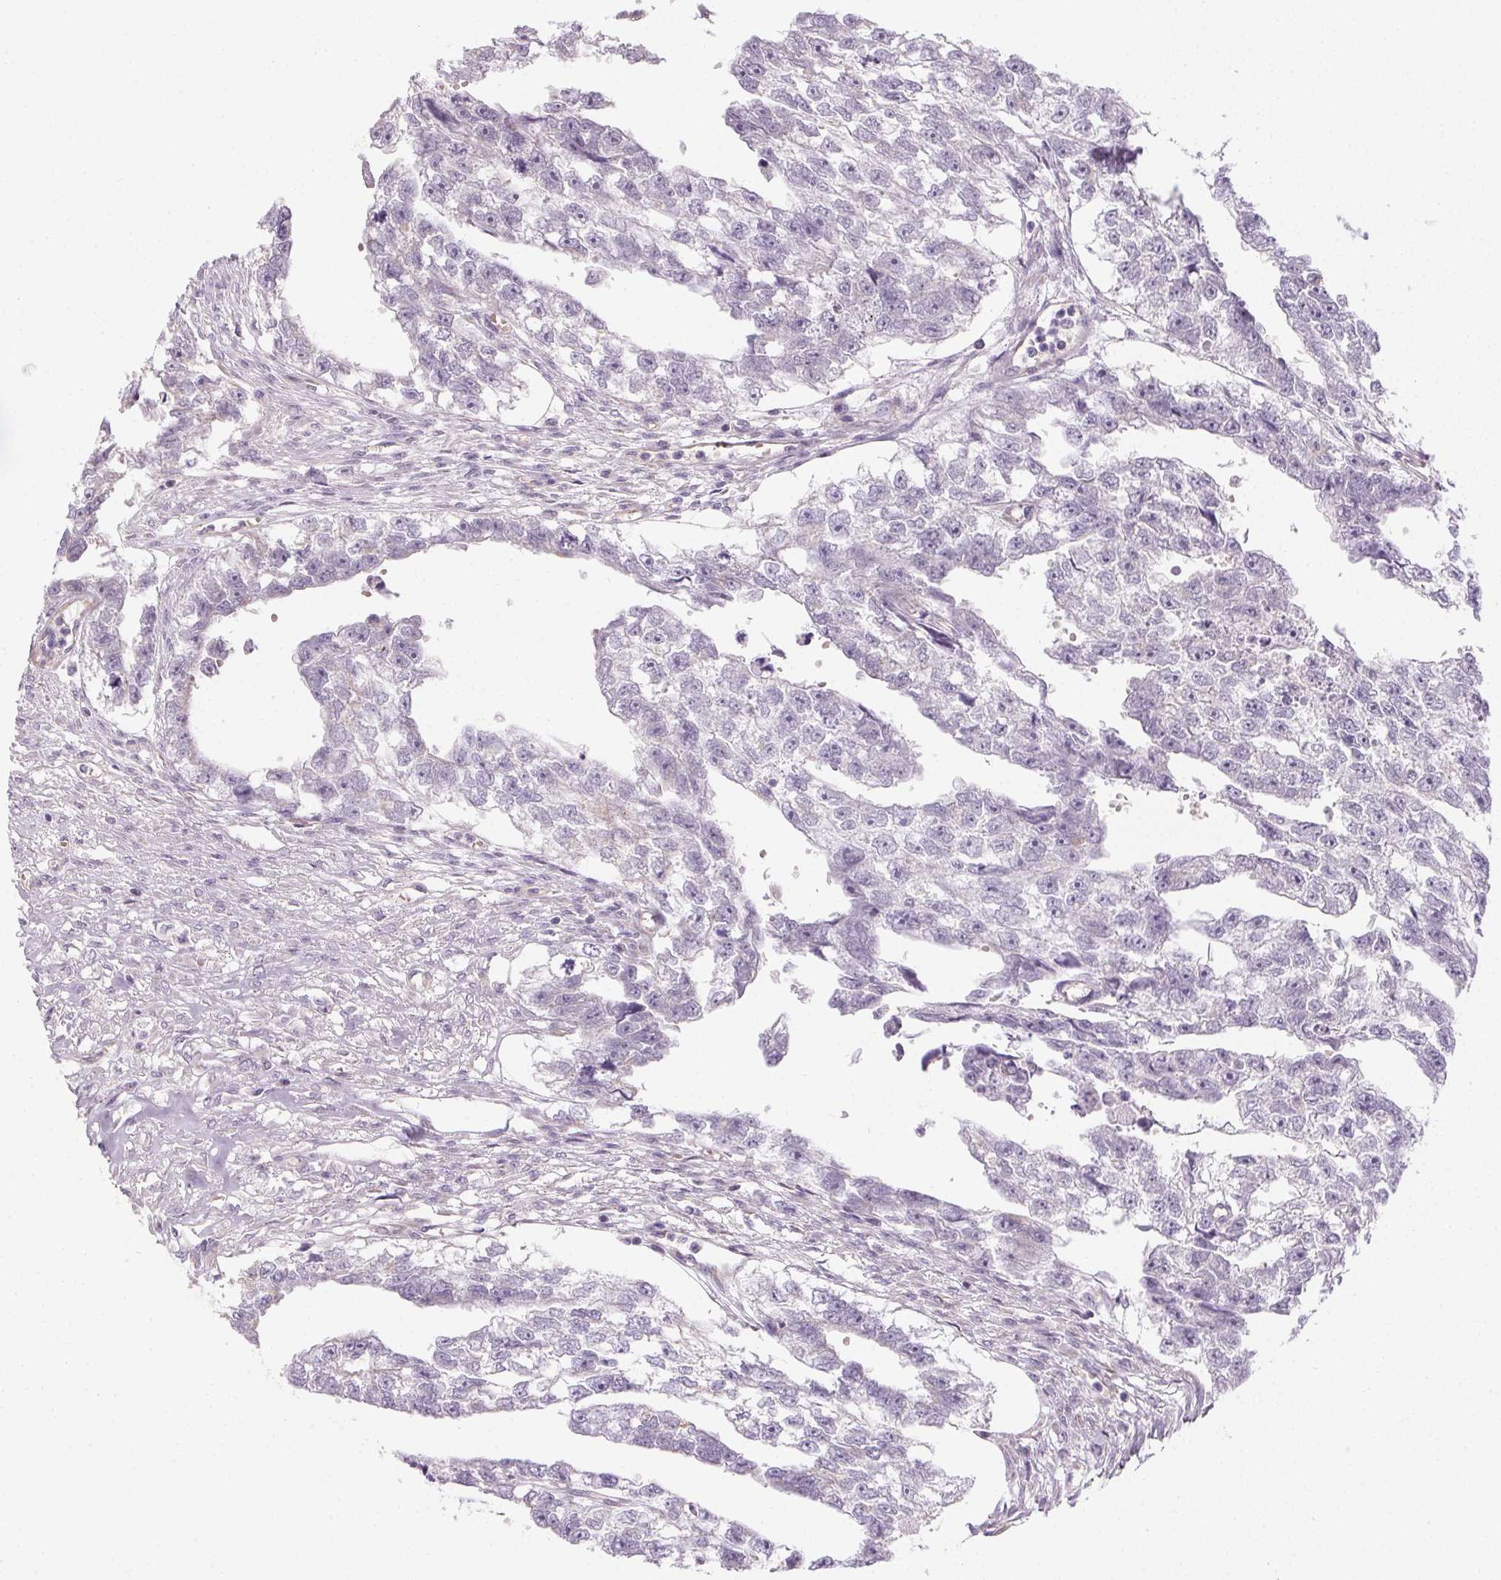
{"staining": {"intensity": "negative", "quantity": "none", "location": "none"}, "tissue": "testis cancer", "cell_type": "Tumor cells", "image_type": "cancer", "snomed": [{"axis": "morphology", "description": "Carcinoma, Embryonal, NOS"}, {"axis": "morphology", "description": "Teratoma, malignant, NOS"}, {"axis": "topography", "description": "Testis"}], "caption": "A high-resolution histopathology image shows immunohistochemistry staining of embryonal carcinoma (testis), which shows no significant positivity in tumor cells. The staining was performed using DAB (3,3'-diaminobenzidine) to visualize the protein expression in brown, while the nuclei were stained in blue with hematoxylin (Magnification: 20x).", "gene": "SMYD1", "patient": {"sex": "male", "age": 44}}